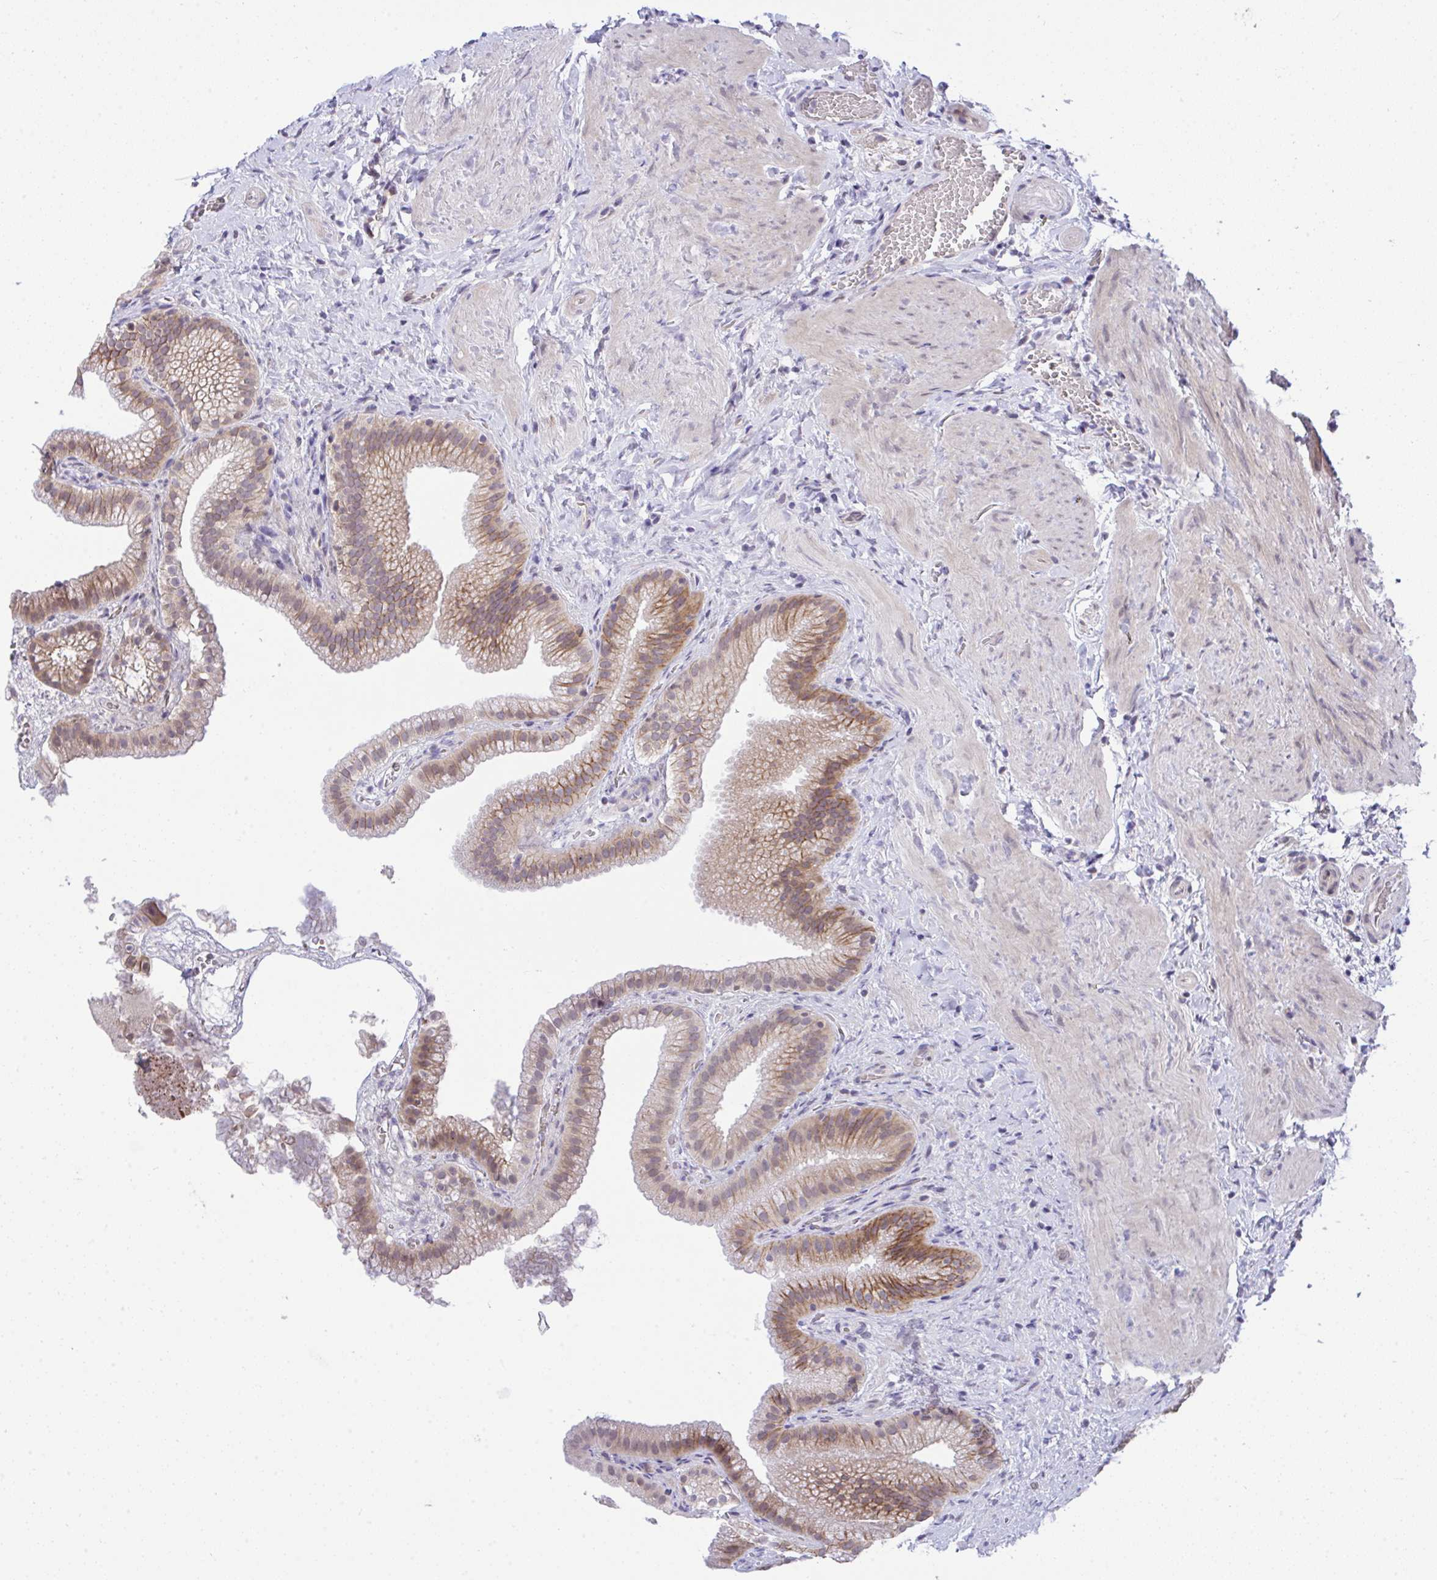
{"staining": {"intensity": "moderate", "quantity": "25%-75%", "location": "cytoplasmic/membranous"}, "tissue": "gallbladder", "cell_type": "Glandular cells", "image_type": "normal", "snomed": [{"axis": "morphology", "description": "Normal tissue, NOS"}, {"axis": "topography", "description": "Gallbladder"}], "caption": "Gallbladder stained with IHC reveals moderate cytoplasmic/membranous staining in about 25%-75% of glandular cells.", "gene": "C9orf64", "patient": {"sex": "female", "age": 63}}